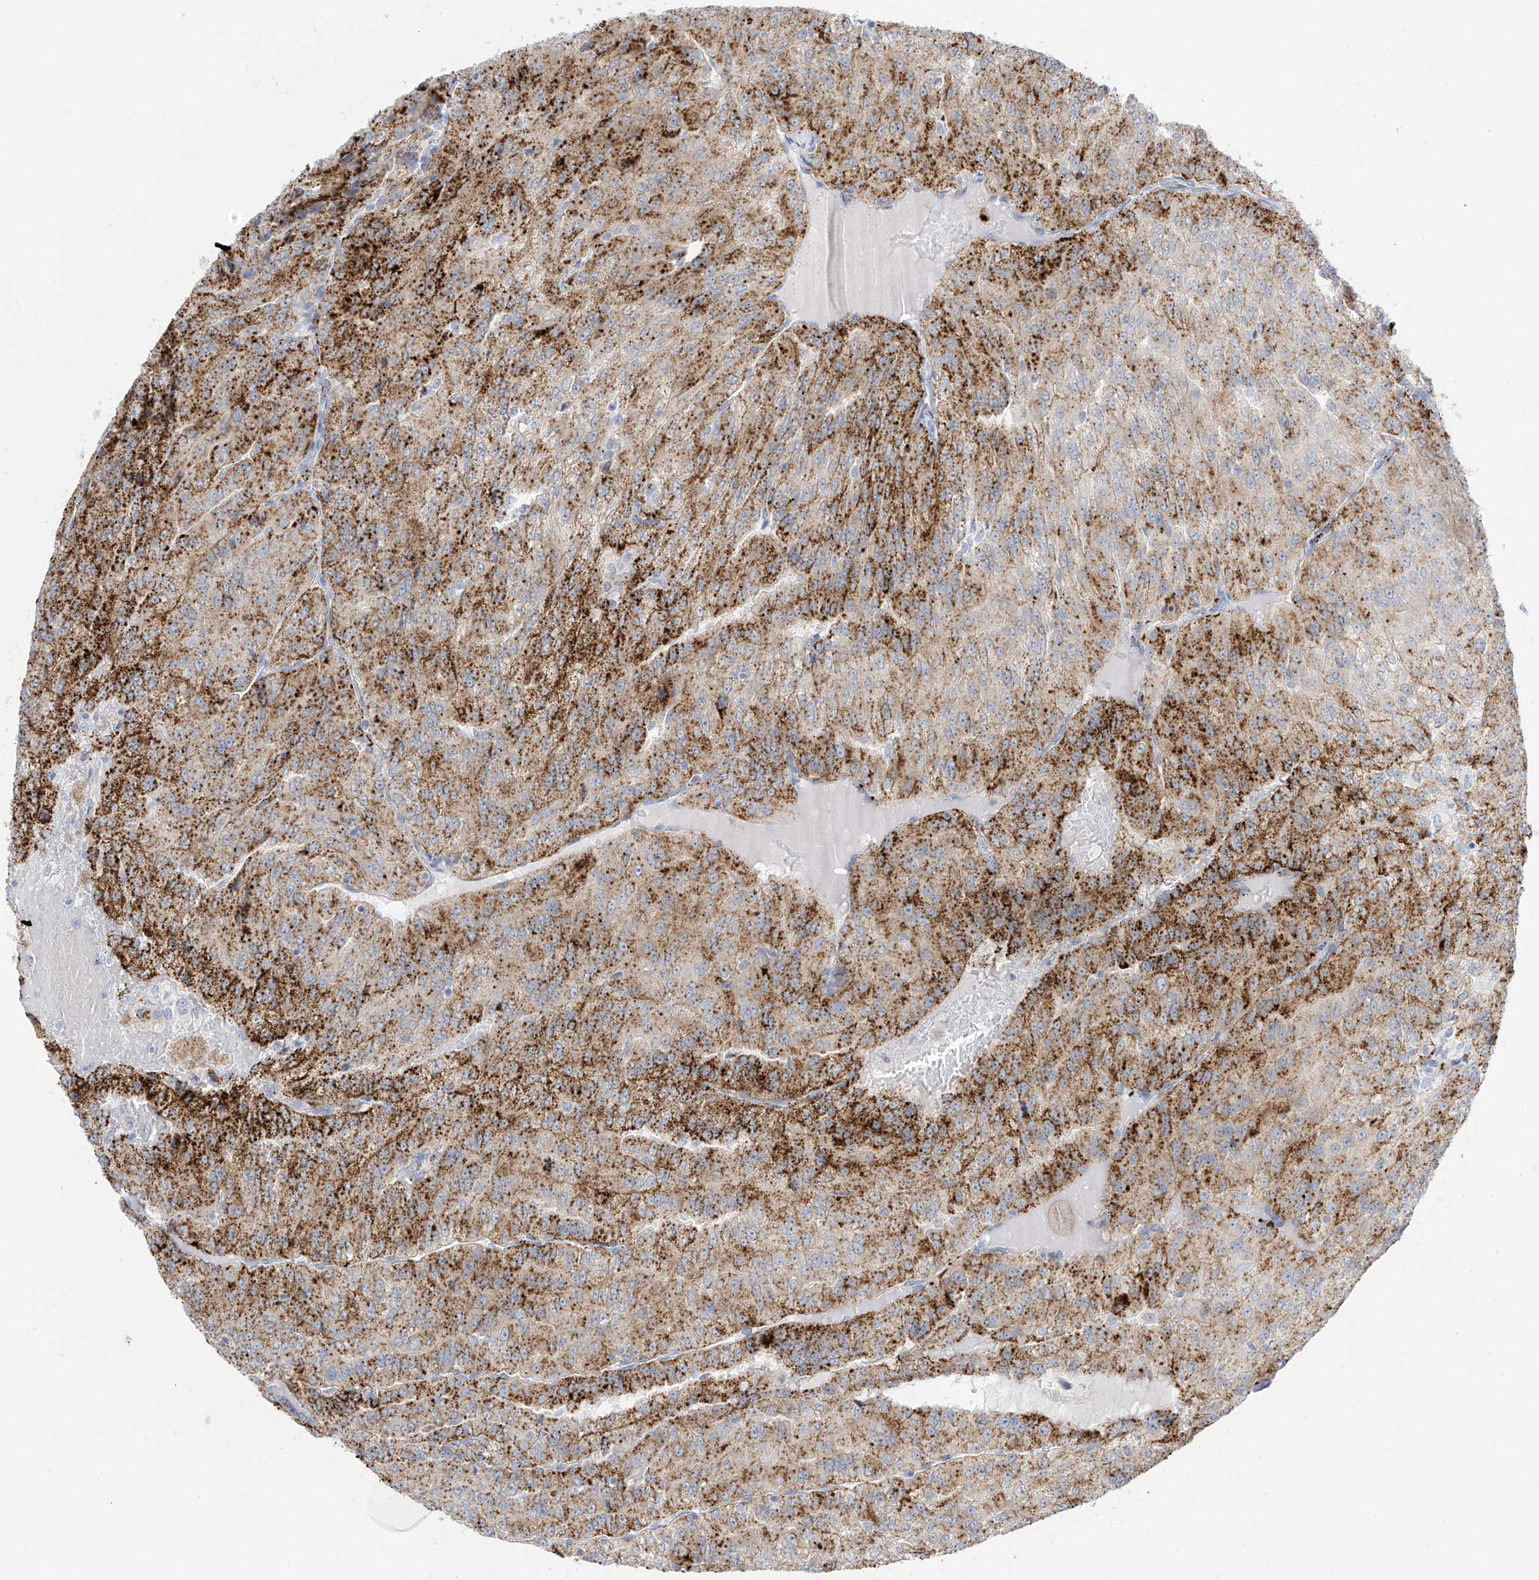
{"staining": {"intensity": "strong", "quantity": ">75%", "location": "cytoplasmic/membranous"}, "tissue": "renal cancer", "cell_type": "Tumor cells", "image_type": "cancer", "snomed": [{"axis": "morphology", "description": "Adenocarcinoma, NOS"}, {"axis": "topography", "description": "Kidney"}], "caption": "Immunohistochemical staining of renal cancer (adenocarcinoma) demonstrates strong cytoplasmic/membranous protein positivity in about >75% of tumor cells. The protein is stained brown, and the nuclei are stained in blue (DAB IHC with brightfield microscopy, high magnification).", "gene": "PSPH", "patient": {"sex": "female", "age": 63}}